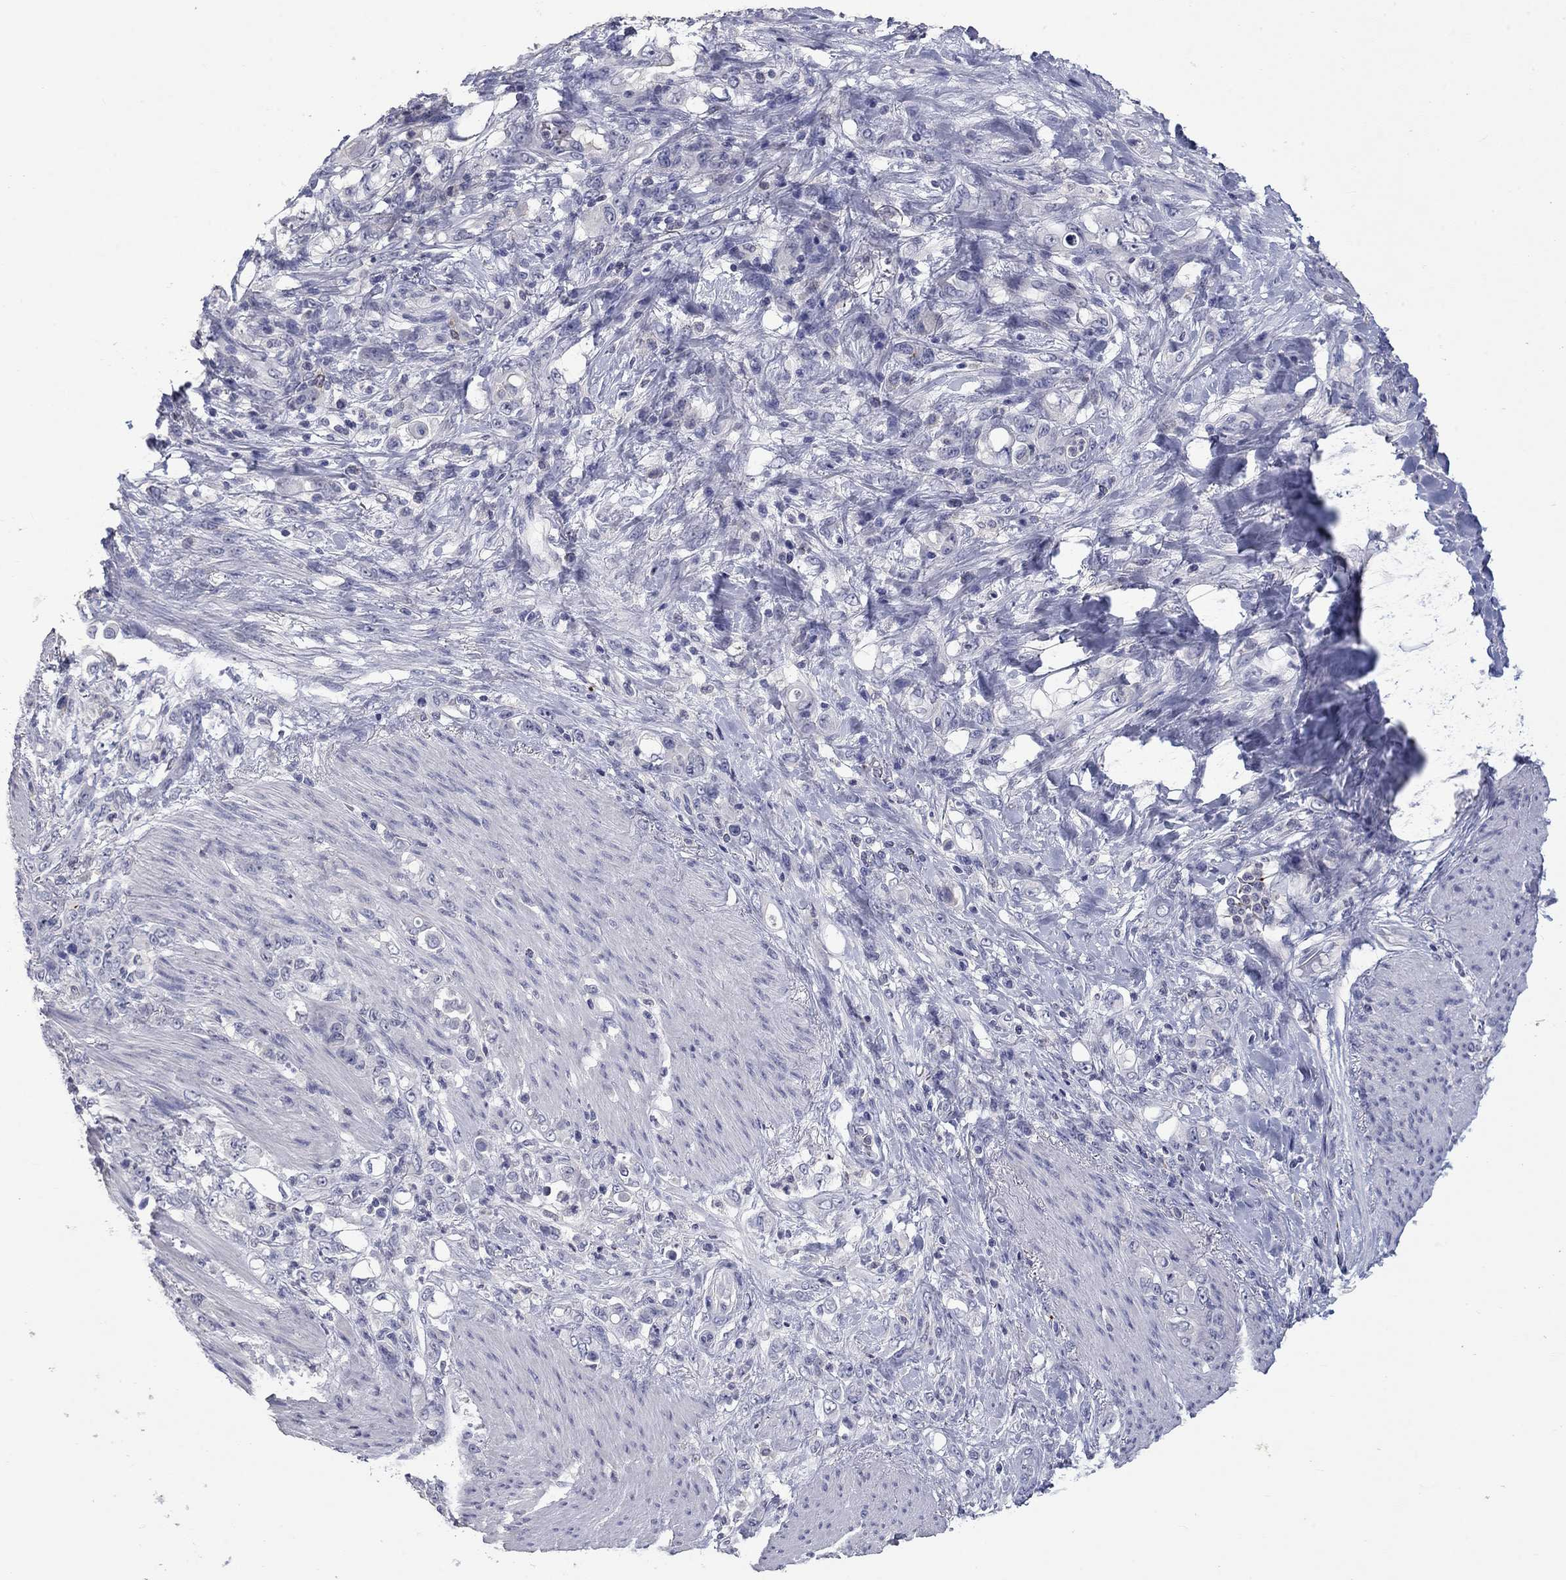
{"staining": {"intensity": "negative", "quantity": "none", "location": "none"}, "tissue": "stomach cancer", "cell_type": "Tumor cells", "image_type": "cancer", "snomed": [{"axis": "morphology", "description": "Adenocarcinoma, NOS"}, {"axis": "topography", "description": "Stomach"}], "caption": "A high-resolution histopathology image shows IHC staining of stomach cancer (adenocarcinoma), which demonstrates no significant expression in tumor cells.", "gene": "PLEK", "patient": {"sex": "female", "age": 79}}